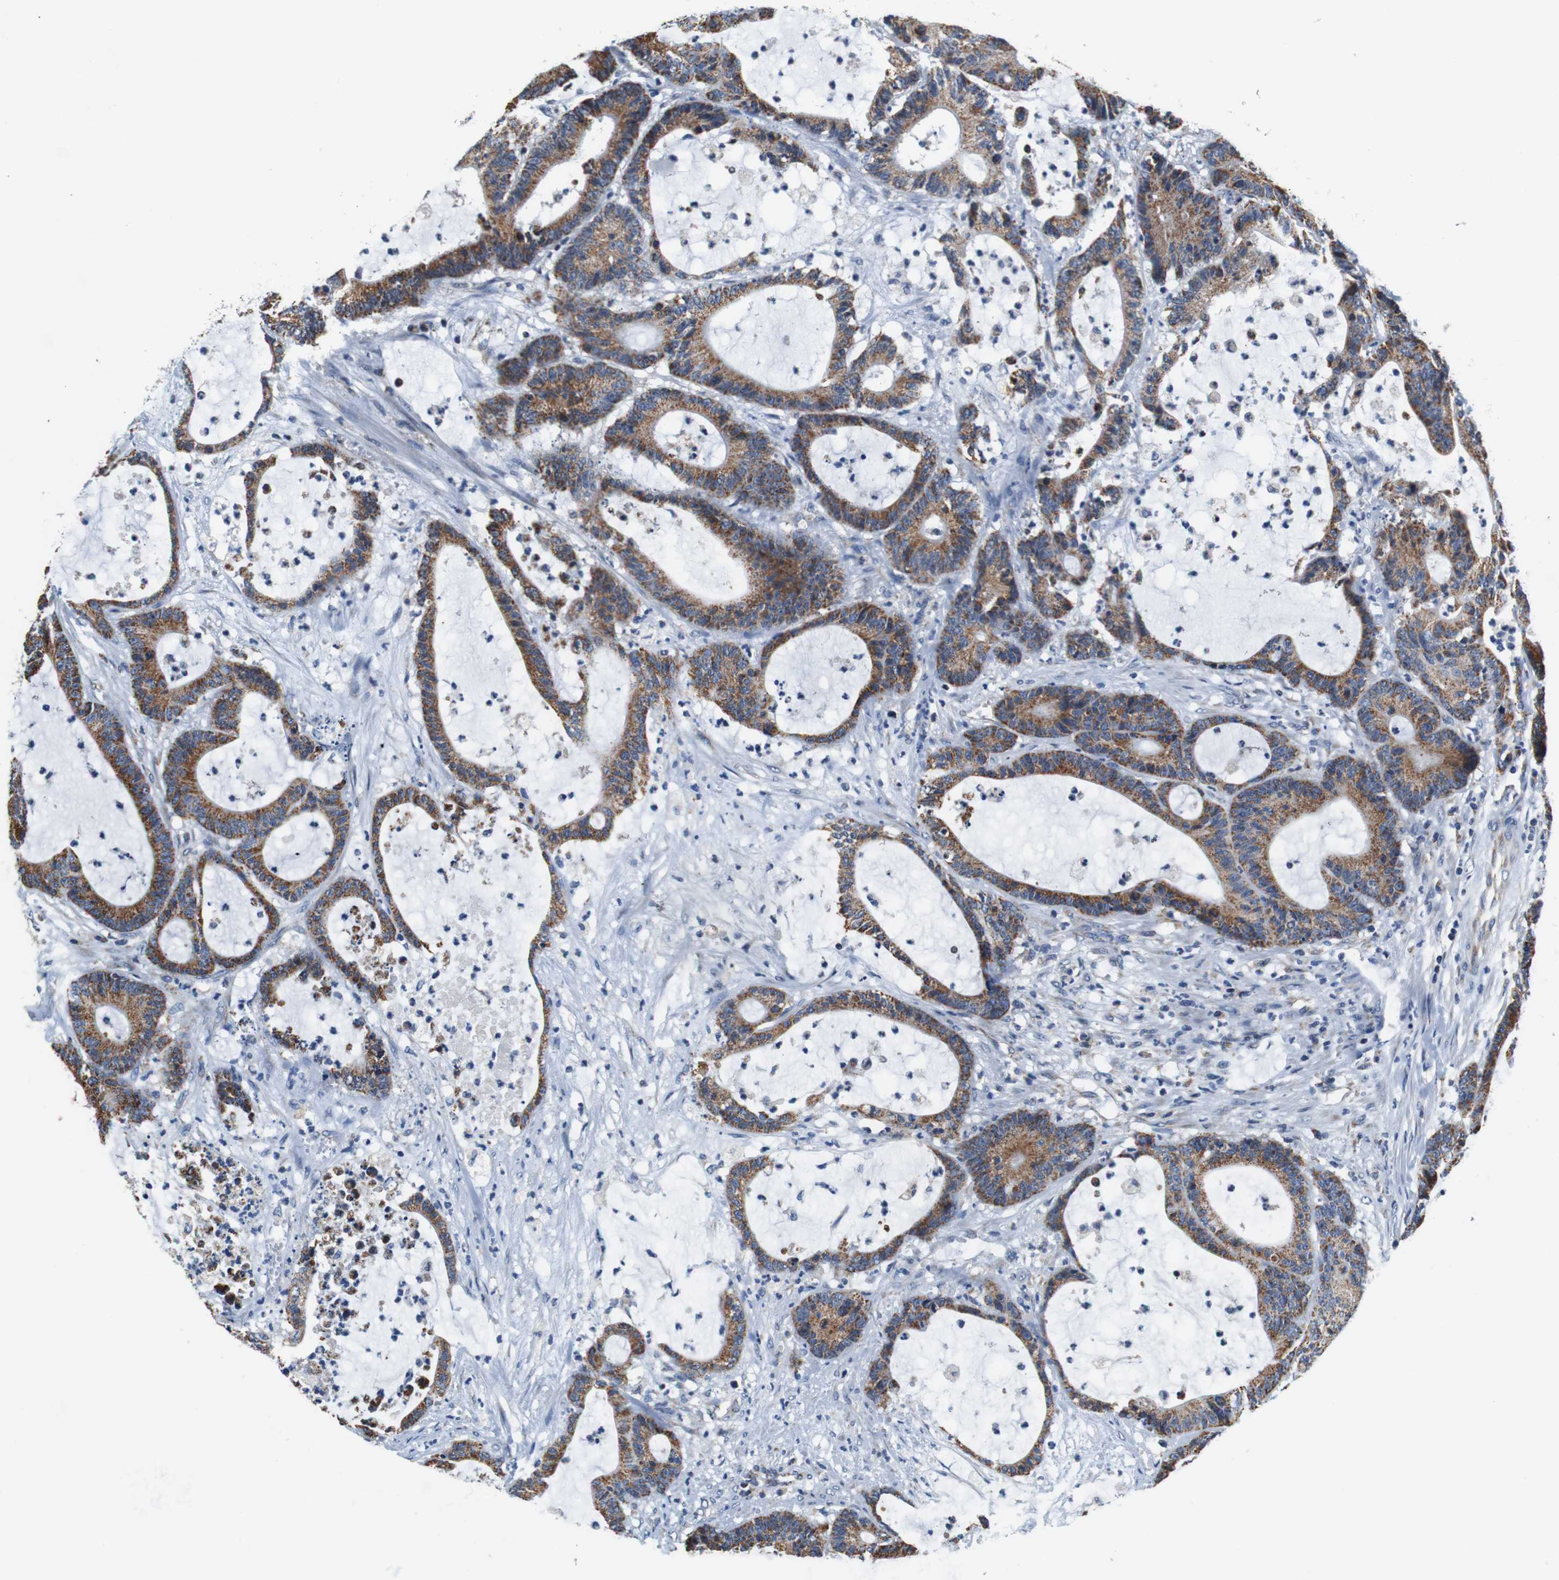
{"staining": {"intensity": "moderate", "quantity": ">75%", "location": "cytoplasmic/membranous"}, "tissue": "colorectal cancer", "cell_type": "Tumor cells", "image_type": "cancer", "snomed": [{"axis": "morphology", "description": "Adenocarcinoma, NOS"}, {"axis": "topography", "description": "Colon"}], "caption": "The image shows staining of colorectal cancer, revealing moderate cytoplasmic/membranous protein positivity (brown color) within tumor cells. (DAB IHC, brown staining for protein, blue staining for nuclei).", "gene": "LRP4", "patient": {"sex": "female", "age": 84}}